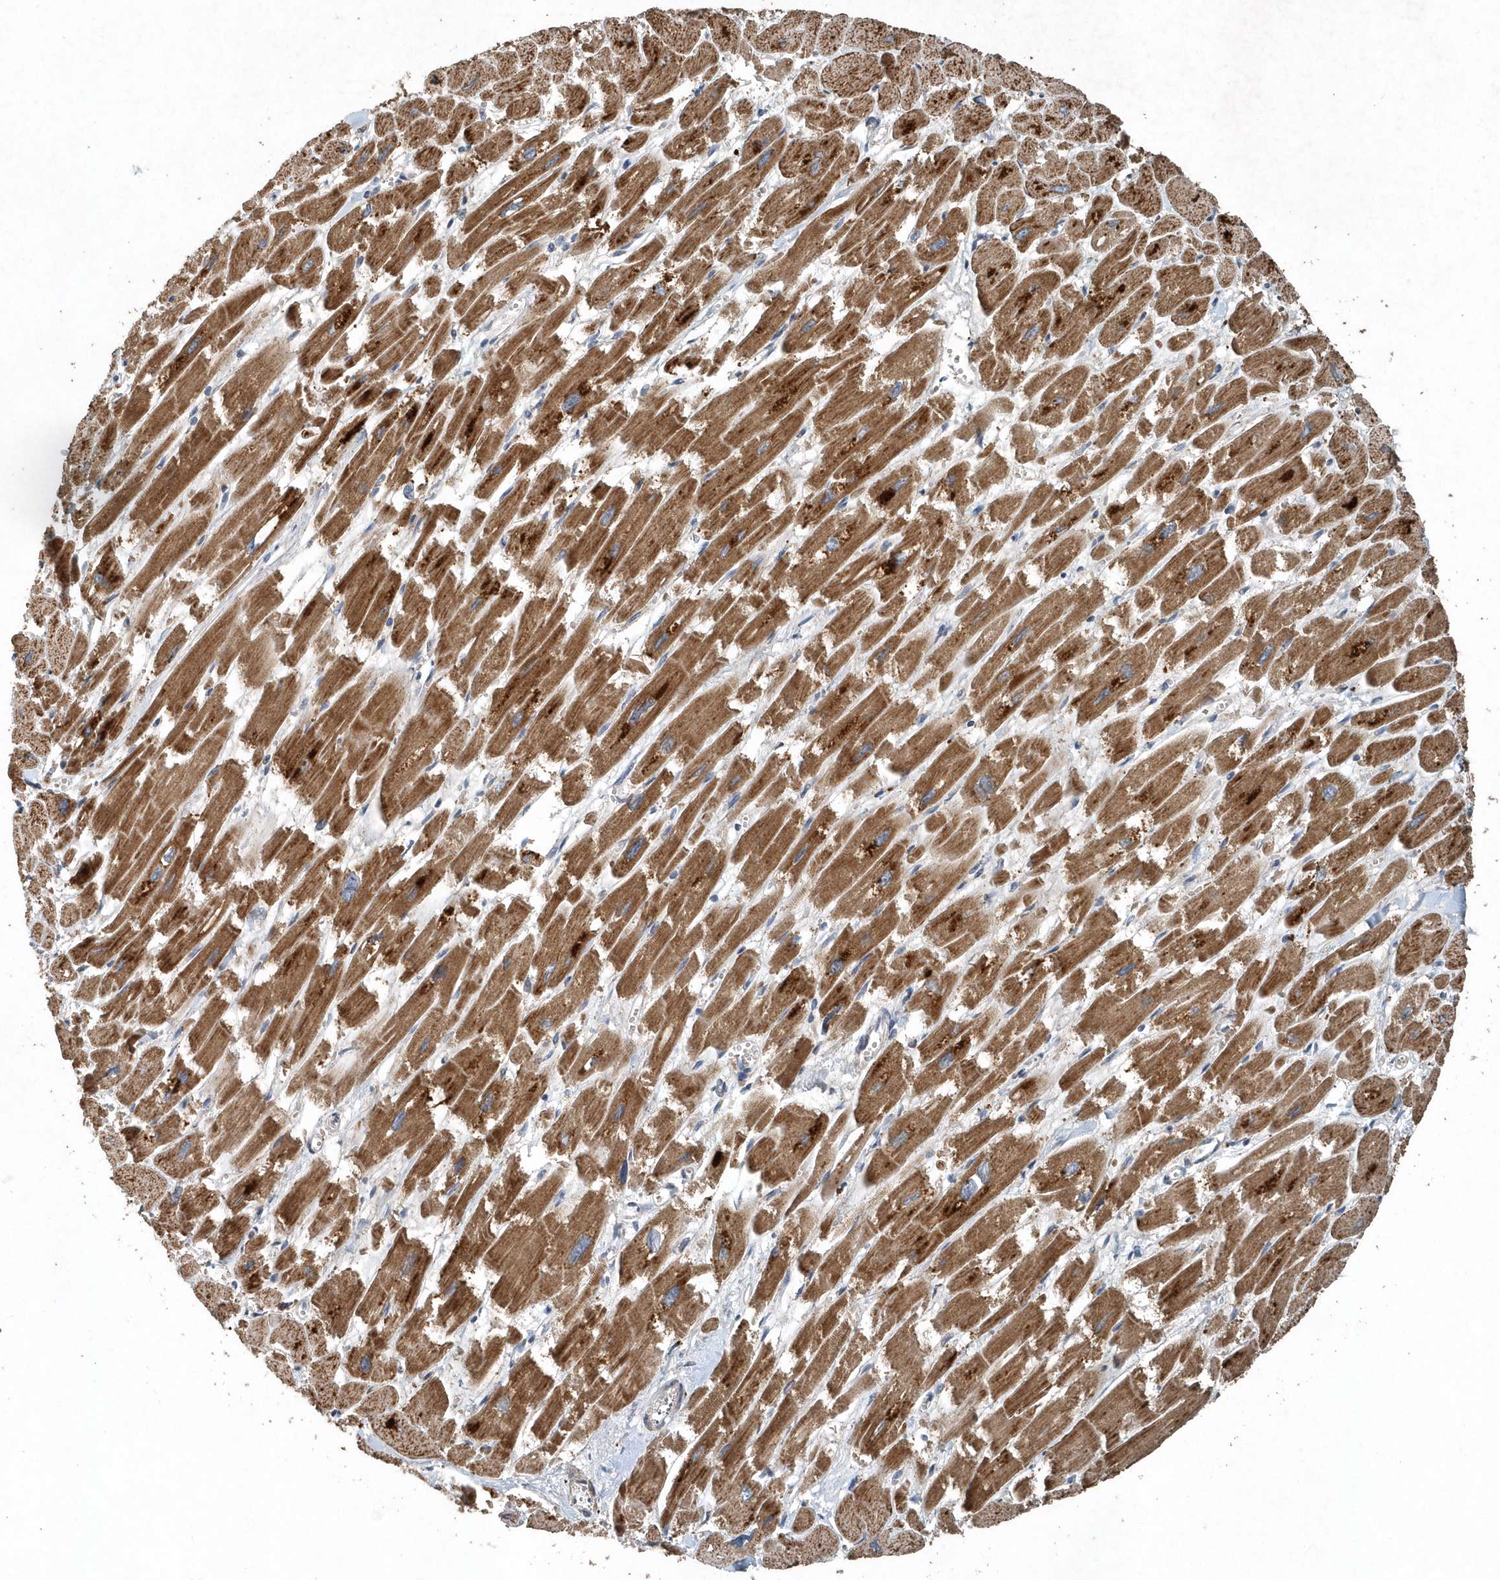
{"staining": {"intensity": "moderate", "quantity": "25%-75%", "location": "cytoplasmic/membranous"}, "tissue": "heart muscle", "cell_type": "Cardiomyocytes", "image_type": "normal", "snomed": [{"axis": "morphology", "description": "Normal tissue, NOS"}, {"axis": "topography", "description": "Heart"}], "caption": "Unremarkable heart muscle shows moderate cytoplasmic/membranous expression in about 25%-75% of cardiomyocytes, visualized by immunohistochemistry.", "gene": "SCFD2", "patient": {"sex": "male", "age": 54}}